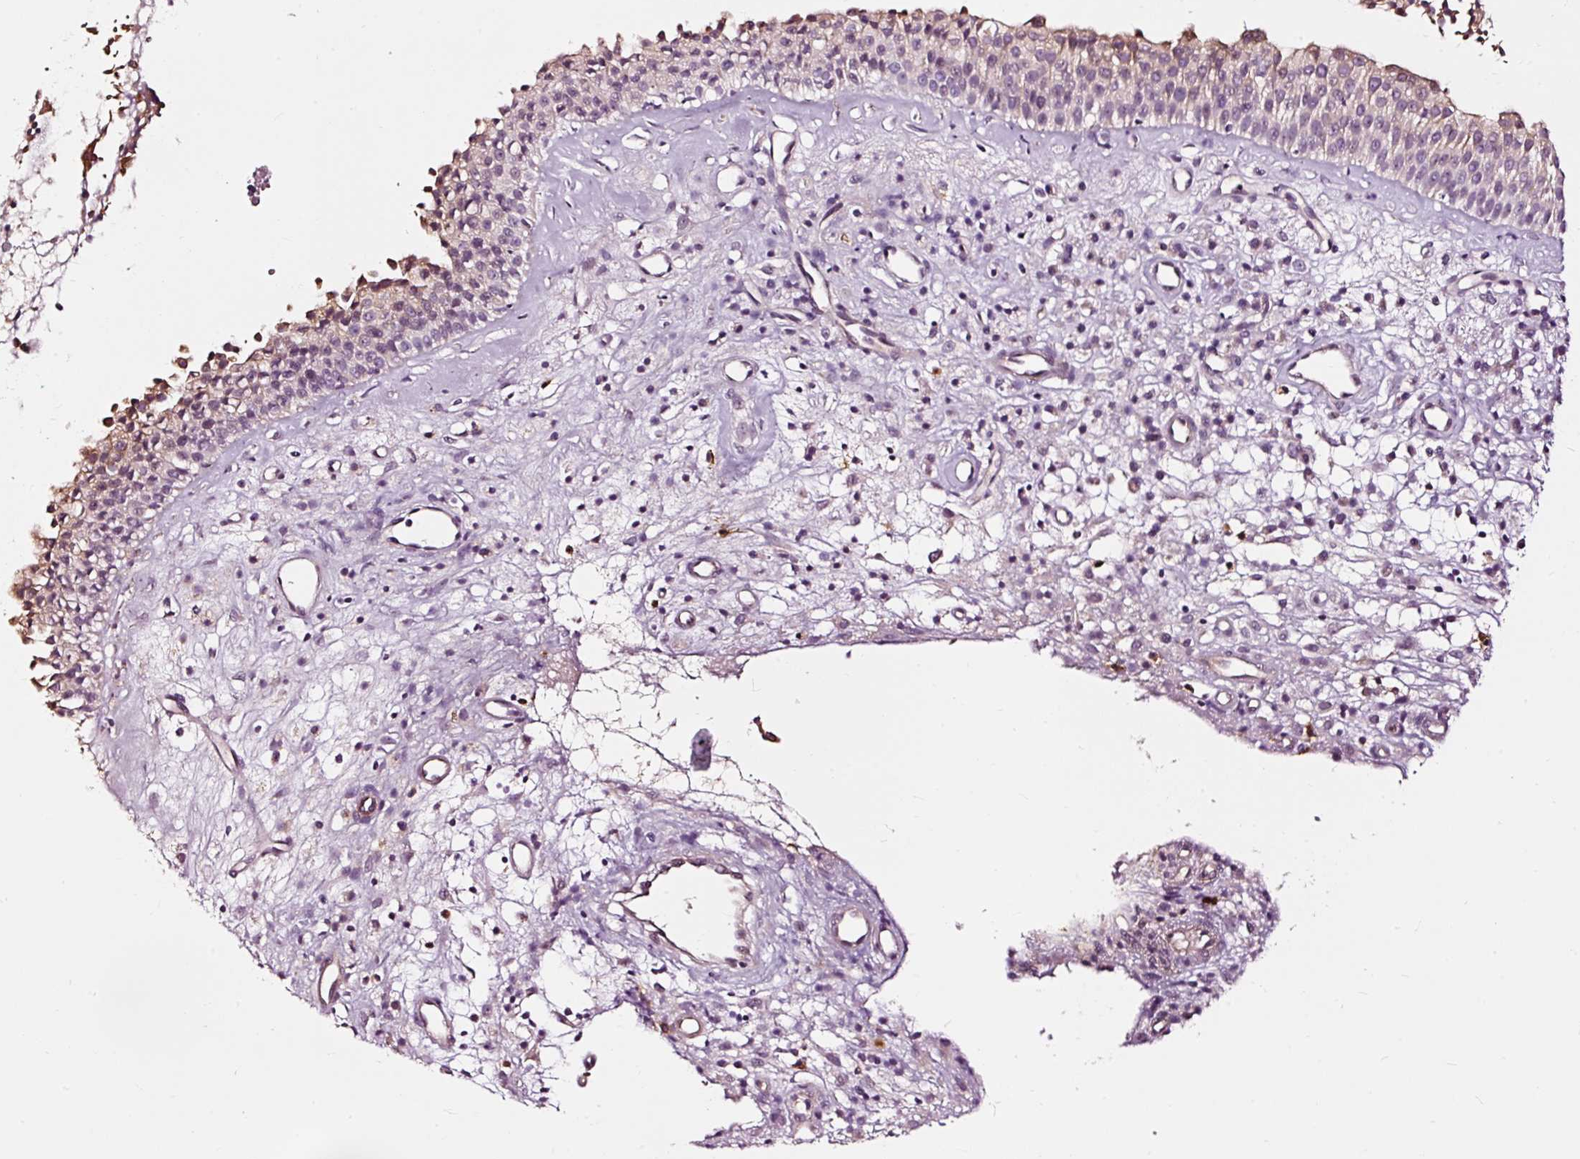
{"staining": {"intensity": "moderate", "quantity": "25%-75%", "location": "cytoplasmic/membranous"}, "tissue": "nasopharynx", "cell_type": "Respiratory epithelial cells", "image_type": "normal", "snomed": [{"axis": "morphology", "description": "Normal tissue, NOS"}, {"axis": "topography", "description": "Nasopharynx"}], "caption": "Immunohistochemical staining of unremarkable nasopharynx demonstrates medium levels of moderate cytoplasmic/membranous positivity in approximately 25%-75% of respiratory epithelial cells.", "gene": "UTP14A", "patient": {"sex": "male", "age": 21}}